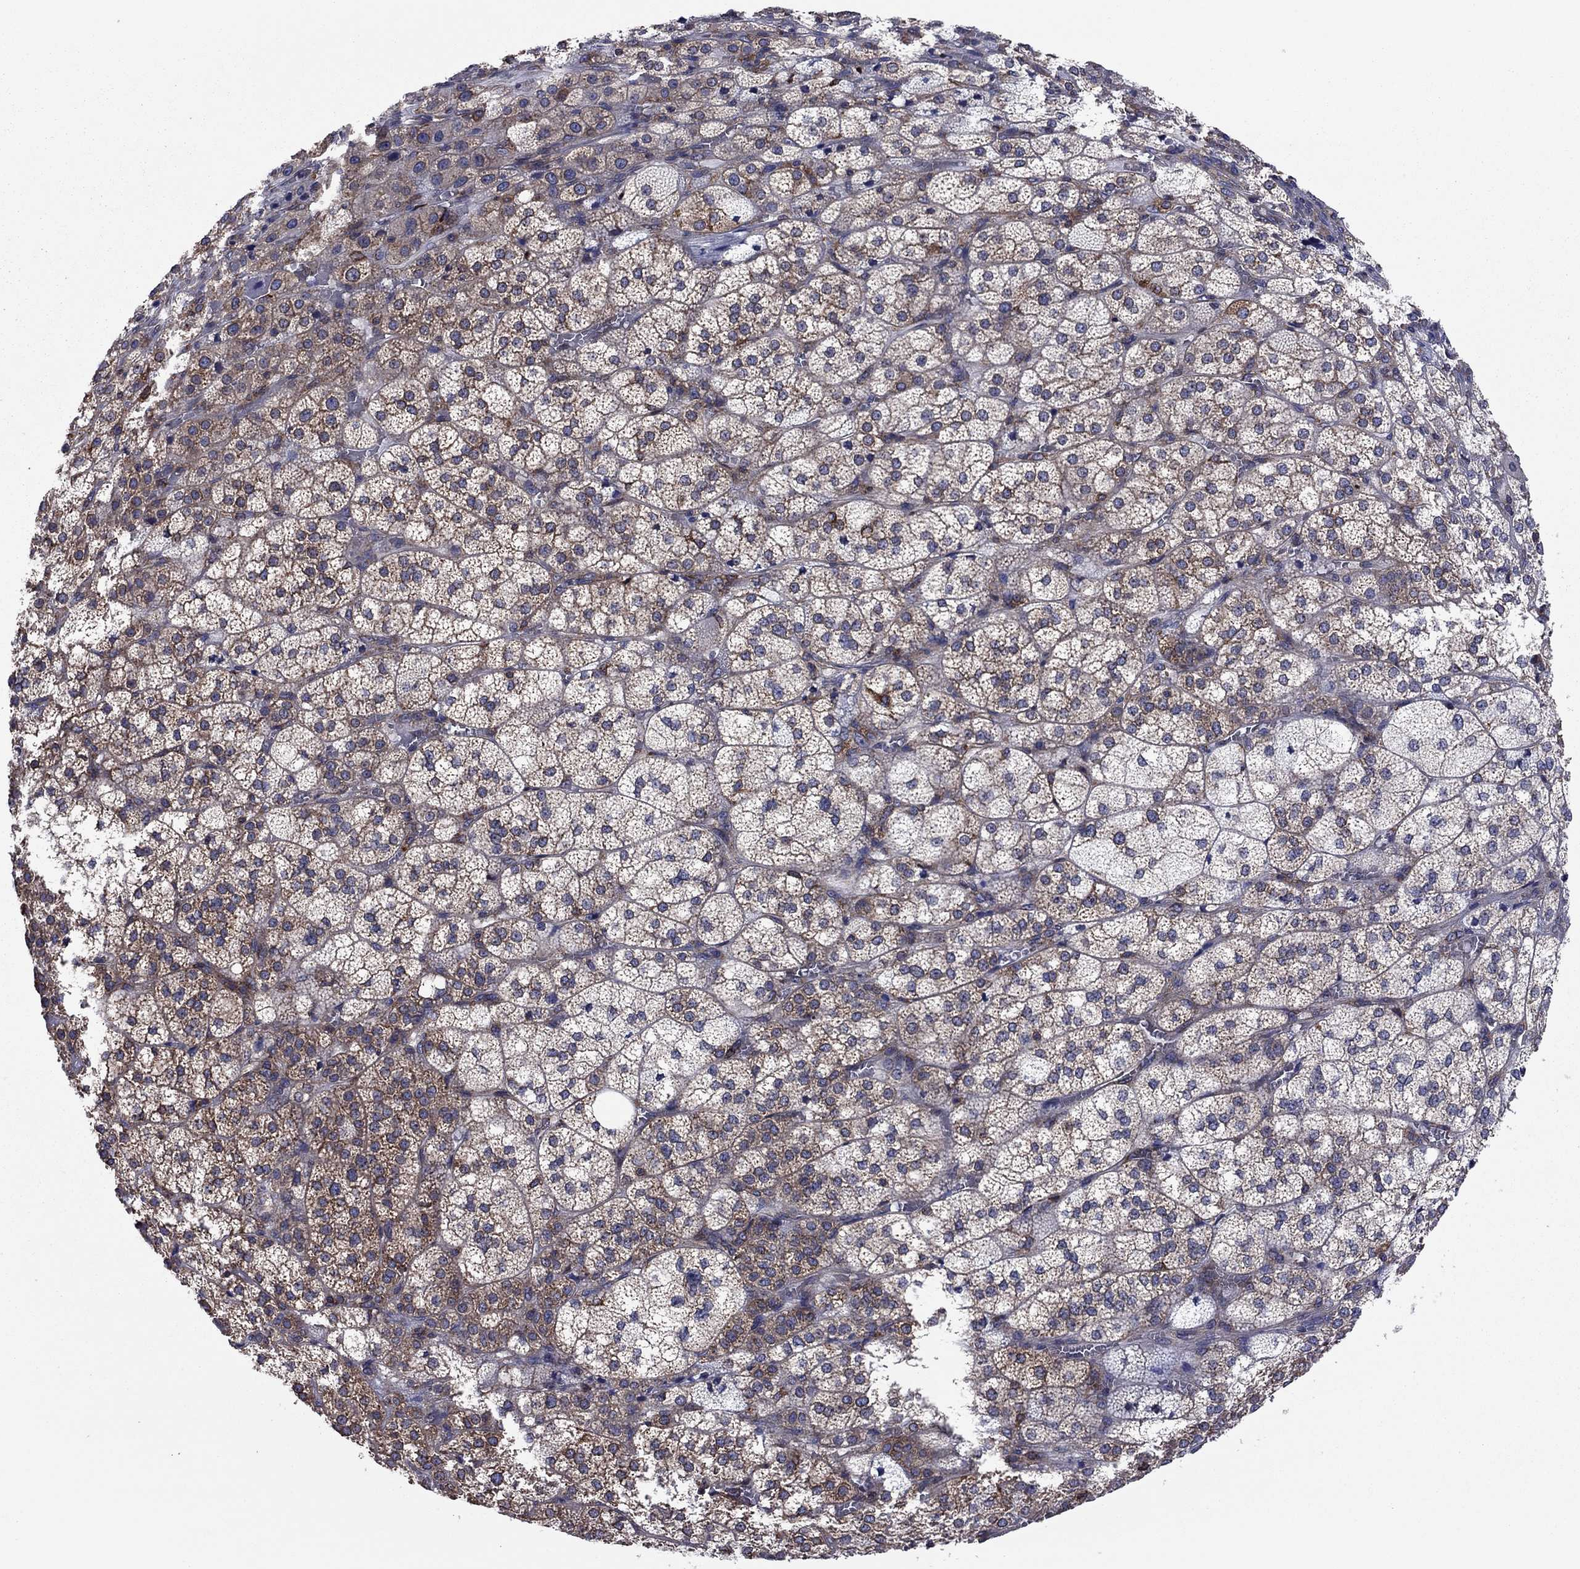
{"staining": {"intensity": "moderate", "quantity": "25%-75%", "location": "cytoplasmic/membranous"}, "tissue": "adrenal gland", "cell_type": "Glandular cells", "image_type": "normal", "snomed": [{"axis": "morphology", "description": "Normal tissue, NOS"}, {"axis": "topography", "description": "Adrenal gland"}], "caption": "Immunohistochemical staining of unremarkable human adrenal gland shows moderate cytoplasmic/membranous protein positivity in approximately 25%-75% of glandular cells. The staining was performed using DAB (3,3'-diaminobenzidine), with brown indicating positive protein expression. Nuclei are stained blue with hematoxylin.", "gene": "YBX1", "patient": {"sex": "female", "age": 60}}